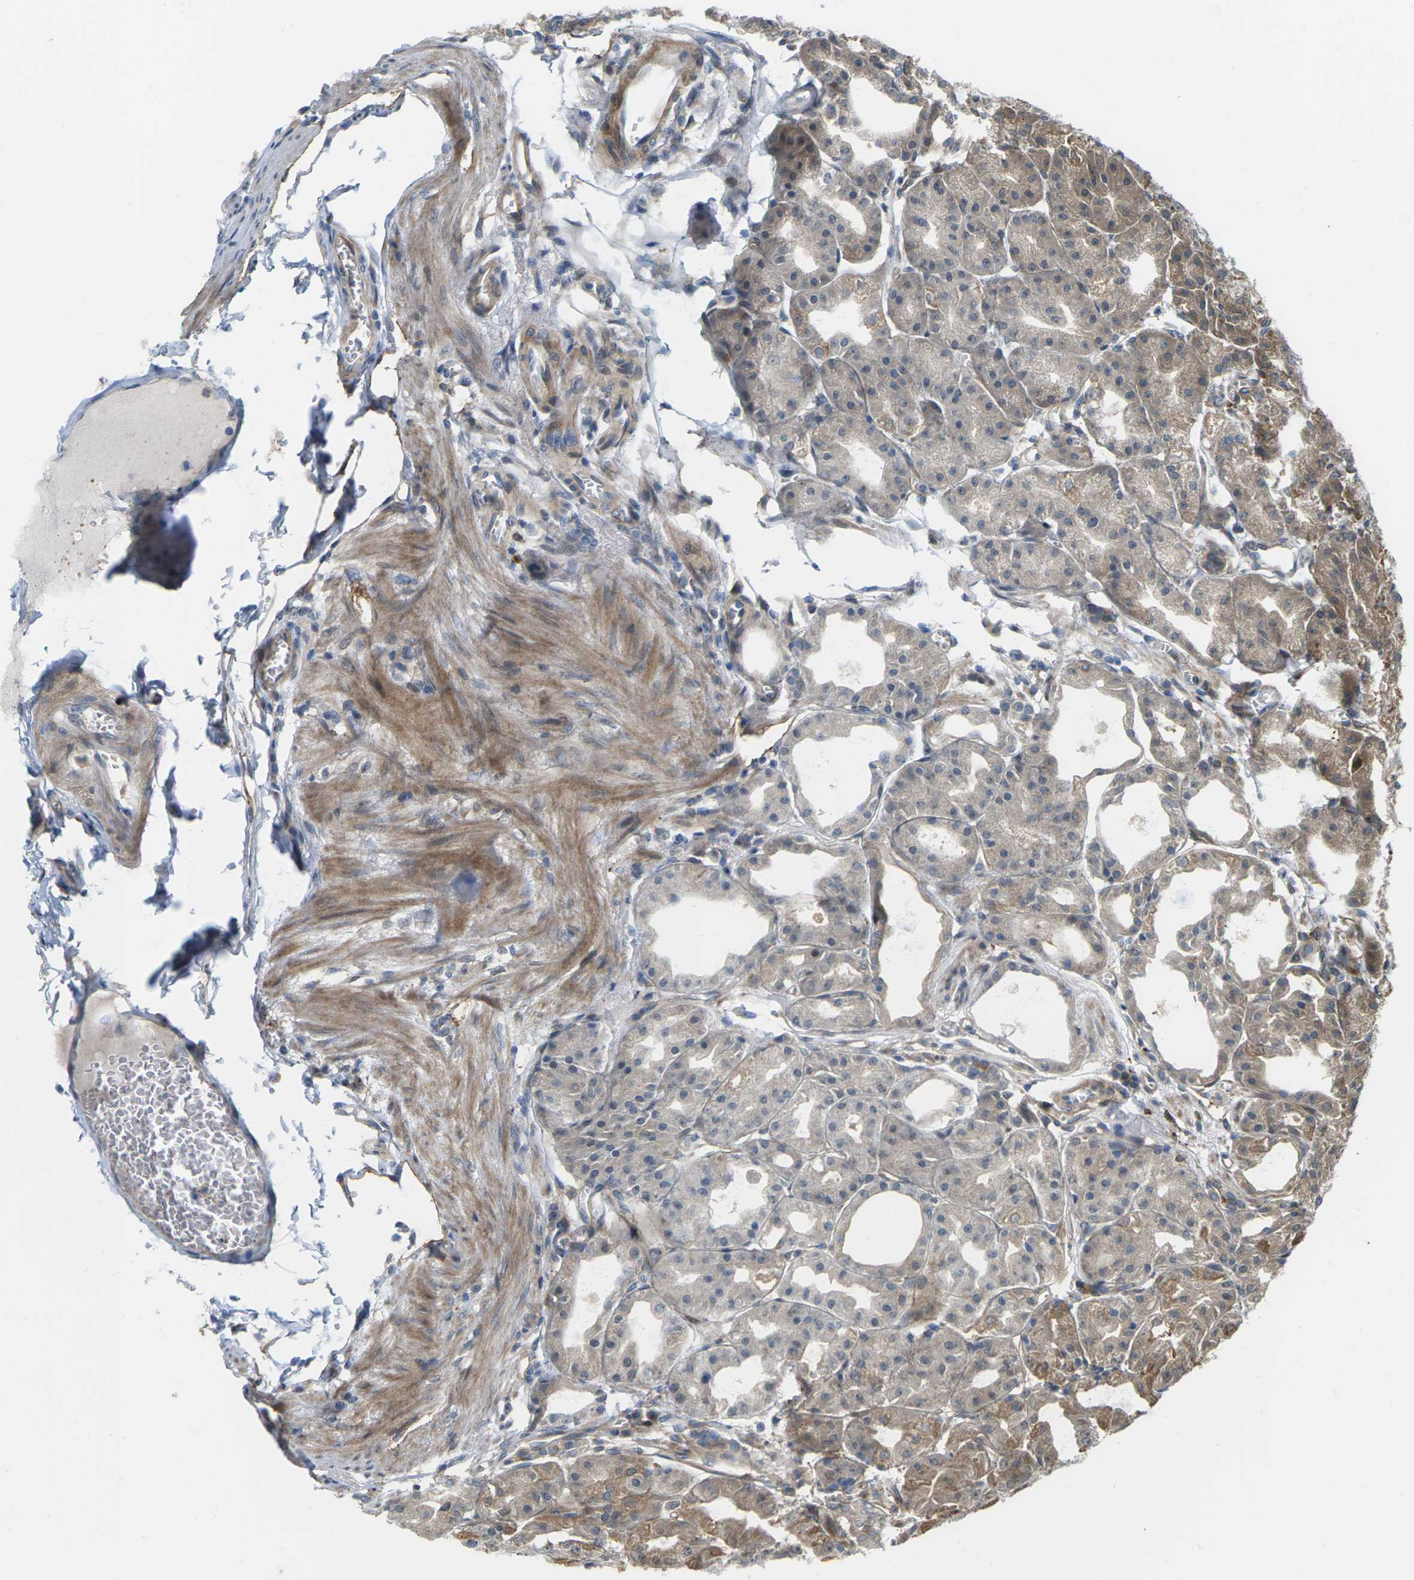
{"staining": {"intensity": "moderate", "quantity": ">75%", "location": "cytoplasmic/membranous"}, "tissue": "stomach", "cell_type": "Glandular cells", "image_type": "normal", "snomed": [{"axis": "morphology", "description": "Normal tissue, NOS"}, {"axis": "topography", "description": "Stomach, lower"}], "caption": "Protein expression analysis of unremarkable human stomach reveals moderate cytoplasmic/membranous expression in approximately >75% of glandular cells.", "gene": "ROBO1", "patient": {"sex": "male", "age": 71}}